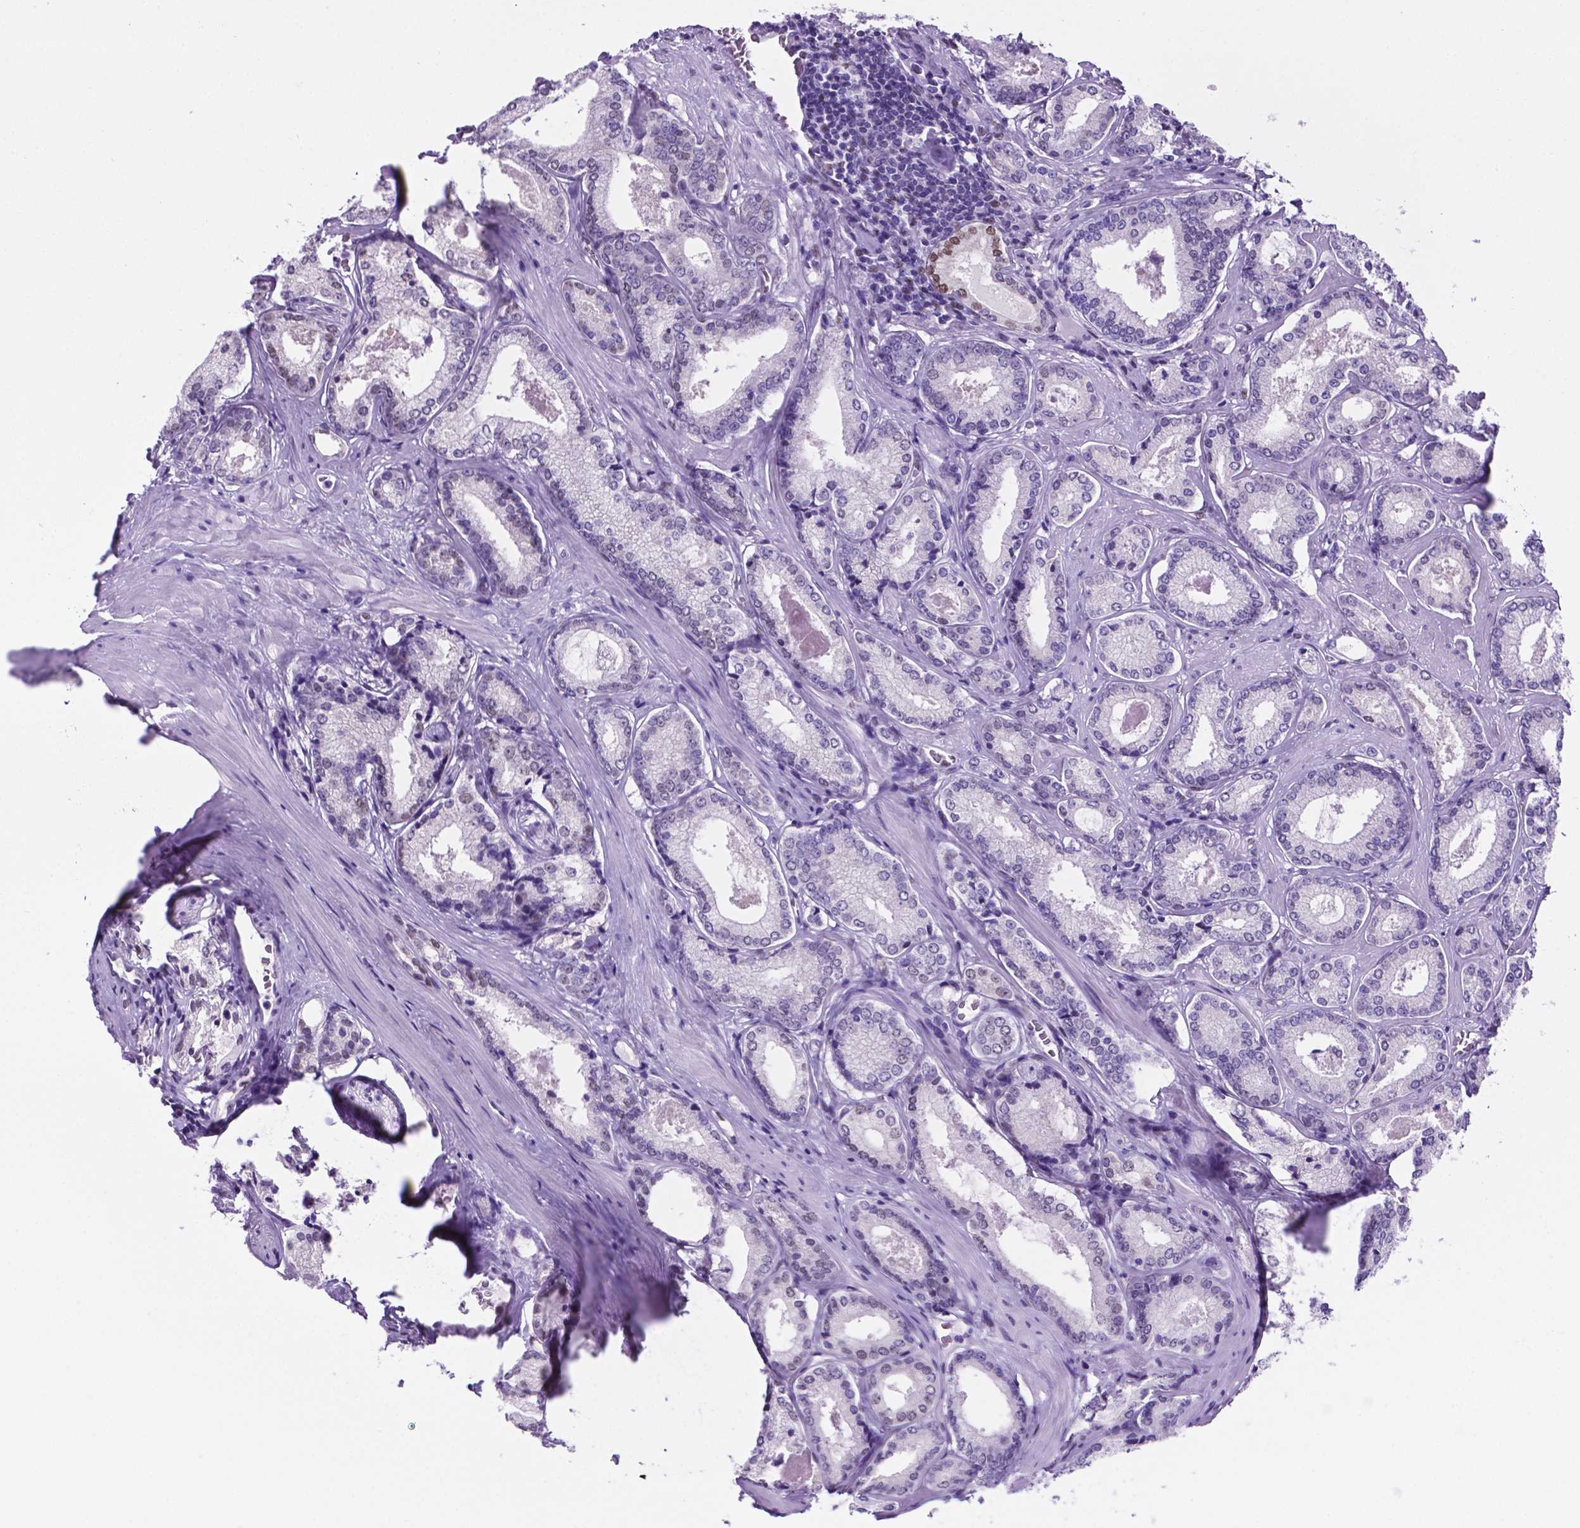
{"staining": {"intensity": "negative", "quantity": "none", "location": "none"}, "tissue": "prostate cancer", "cell_type": "Tumor cells", "image_type": "cancer", "snomed": [{"axis": "morphology", "description": "Adenocarcinoma, Low grade"}, {"axis": "topography", "description": "Prostate"}], "caption": "Immunohistochemistry of prostate cancer (low-grade adenocarcinoma) demonstrates no positivity in tumor cells.", "gene": "TMEM210", "patient": {"sex": "male", "age": 56}}